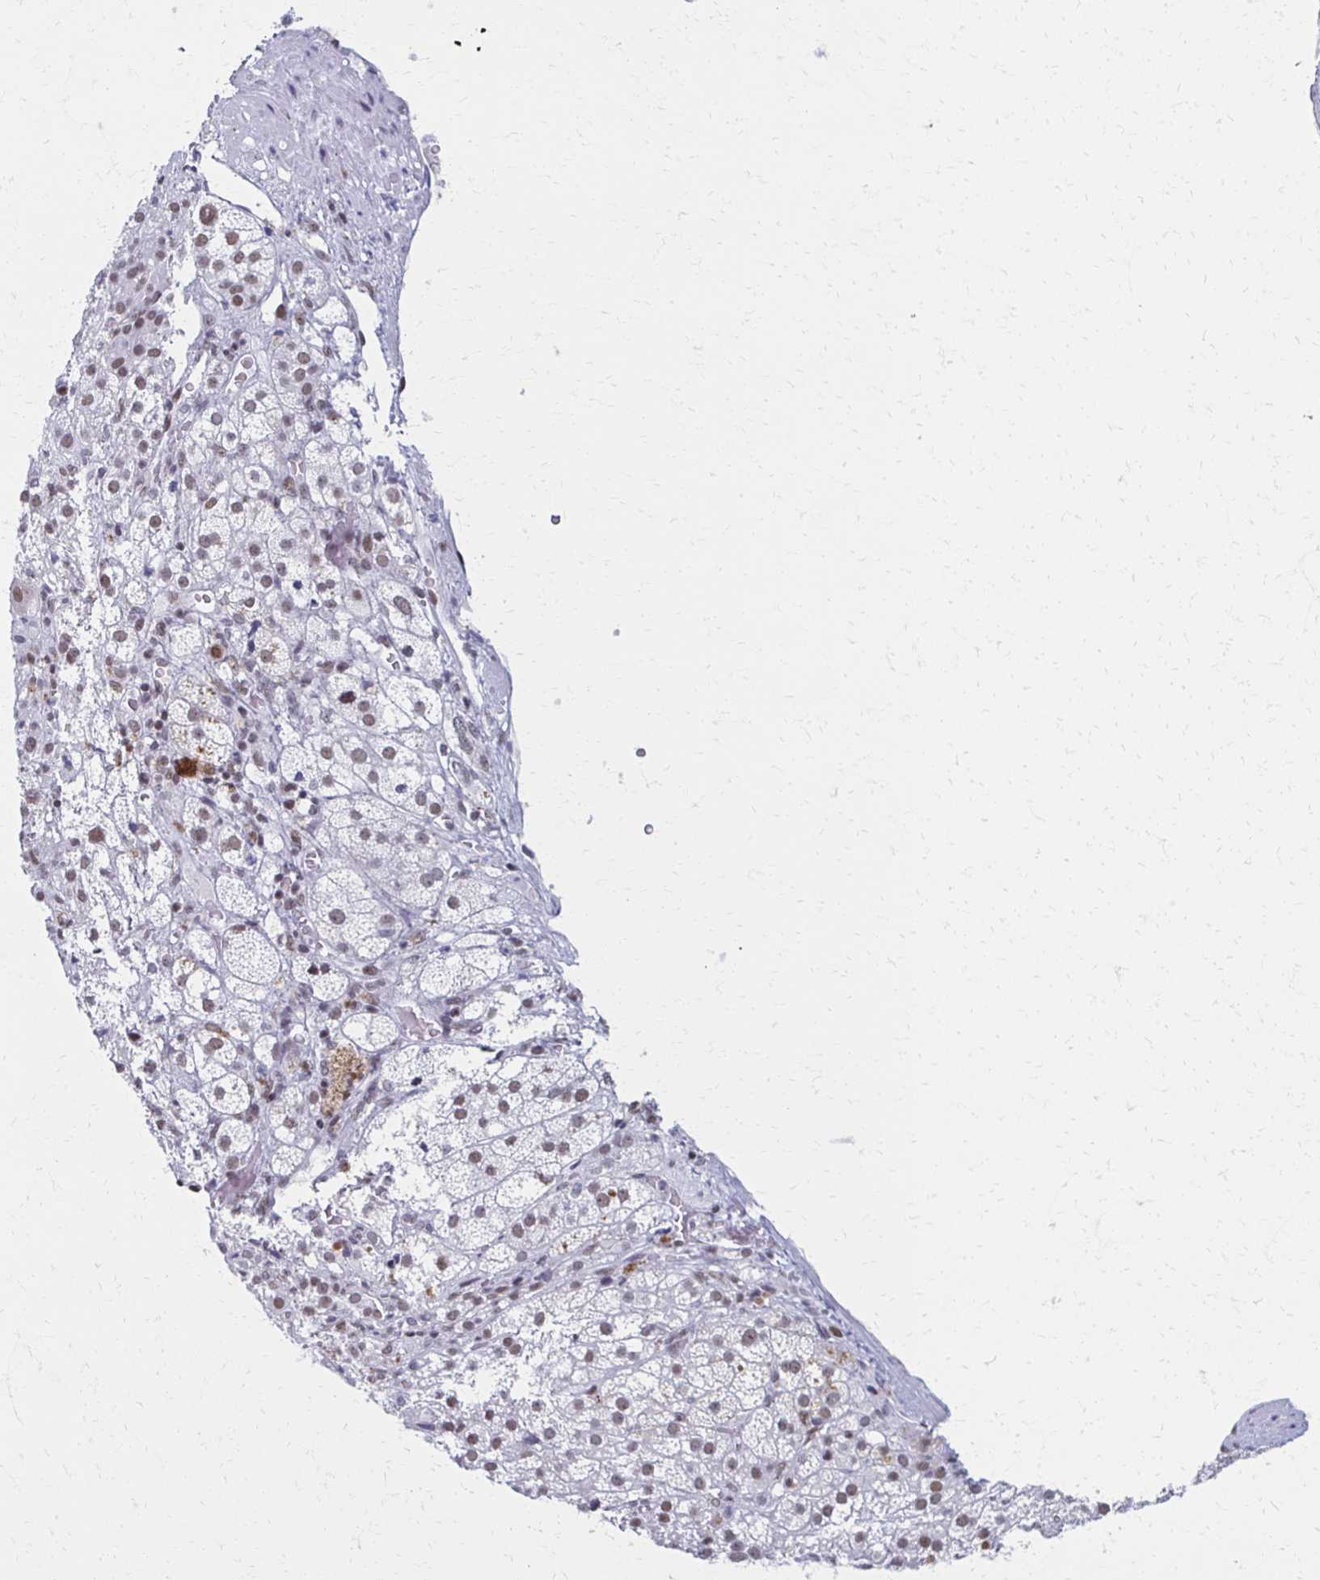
{"staining": {"intensity": "weak", "quantity": "25%-75%", "location": "nuclear"}, "tissue": "adrenal gland", "cell_type": "Glandular cells", "image_type": "normal", "snomed": [{"axis": "morphology", "description": "Normal tissue, NOS"}, {"axis": "topography", "description": "Adrenal gland"}], "caption": "Immunohistochemistry (IHC) of unremarkable human adrenal gland exhibits low levels of weak nuclear positivity in approximately 25%-75% of glandular cells.", "gene": "IRF7", "patient": {"sex": "female", "age": 60}}